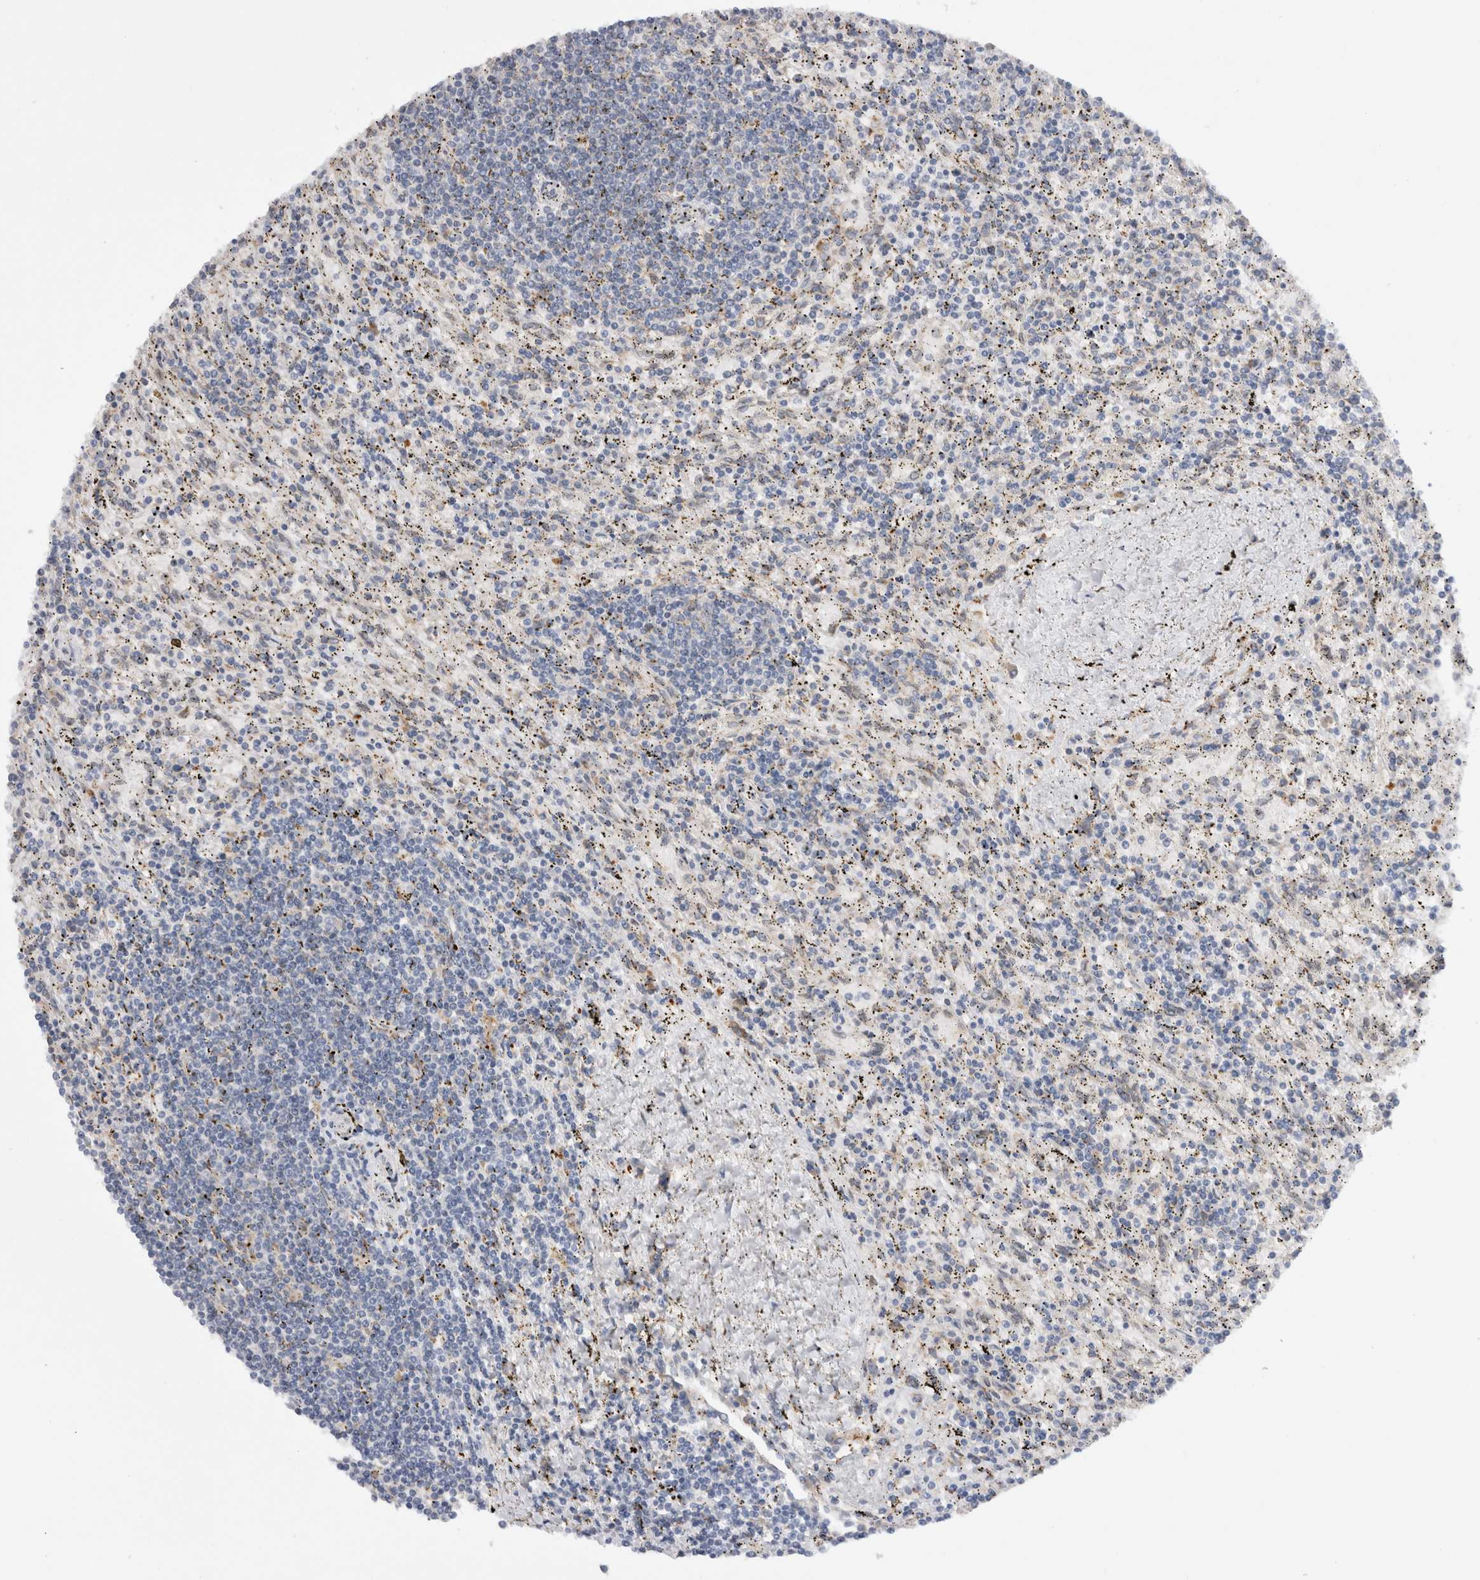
{"staining": {"intensity": "negative", "quantity": "none", "location": "none"}, "tissue": "lymphoma", "cell_type": "Tumor cells", "image_type": "cancer", "snomed": [{"axis": "morphology", "description": "Malignant lymphoma, non-Hodgkin's type, Low grade"}, {"axis": "topography", "description": "Spleen"}], "caption": "This image is of lymphoma stained with IHC to label a protein in brown with the nuclei are counter-stained blue. There is no expression in tumor cells.", "gene": "VCPIP1", "patient": {"sex": "male", "age": 76}}